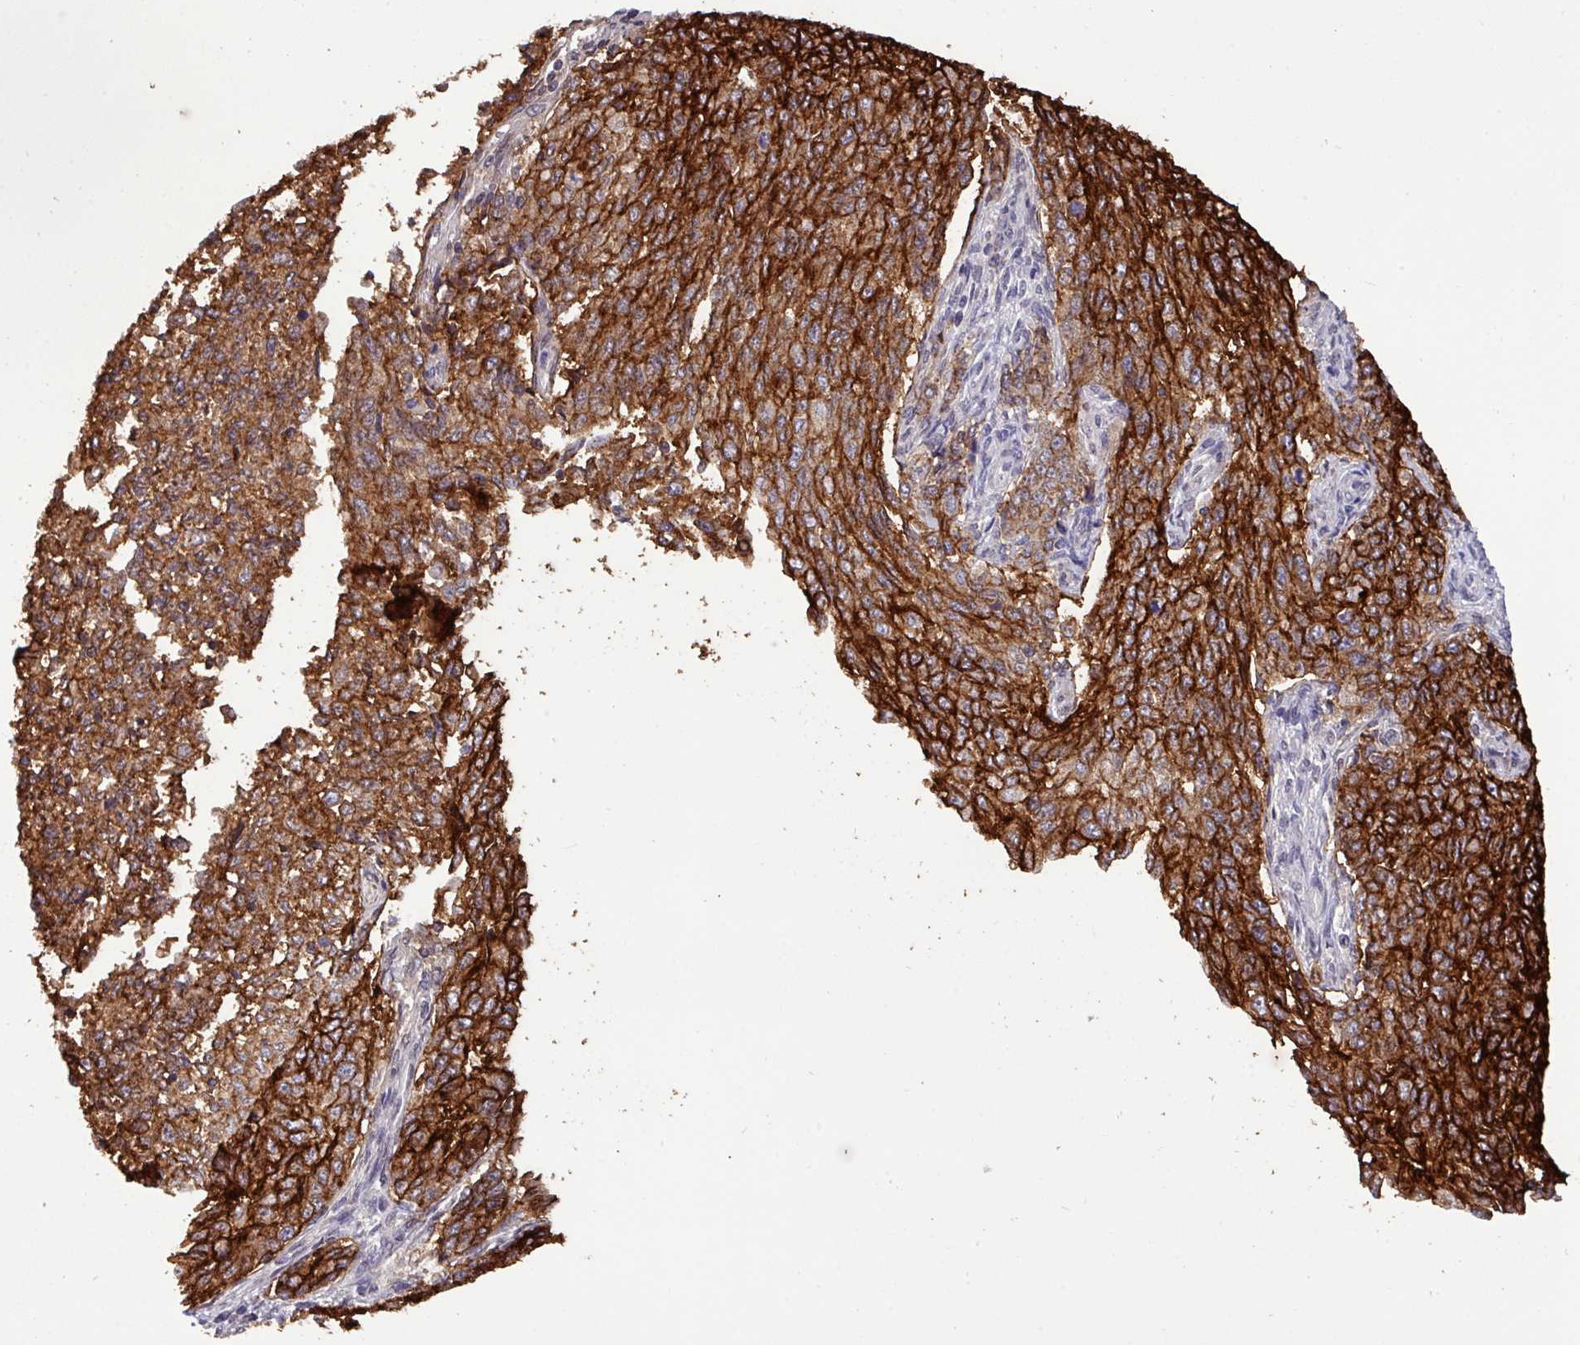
{"staining": {"intensity": "strong", "quantity": "25%-75%", "location": "cytoplasmic/membranous"}, "tissue": "endometrial cancer", "cell_type": "Tumor cells", "image_type": "cancer", "snomed": [{"axis": "morphology", "description": "Adenocarcinoma, NOS"}, {"axis": "topography", "description": "Endometrium"}], "caption": "A brown stain shows strong cytoplasmic/membranous positivity of a protein in human endometrial cancer (adenocarcinoma) tumor cells.", "gene": "EPCAM", "patient": {"sex": "female", "age": 50}}